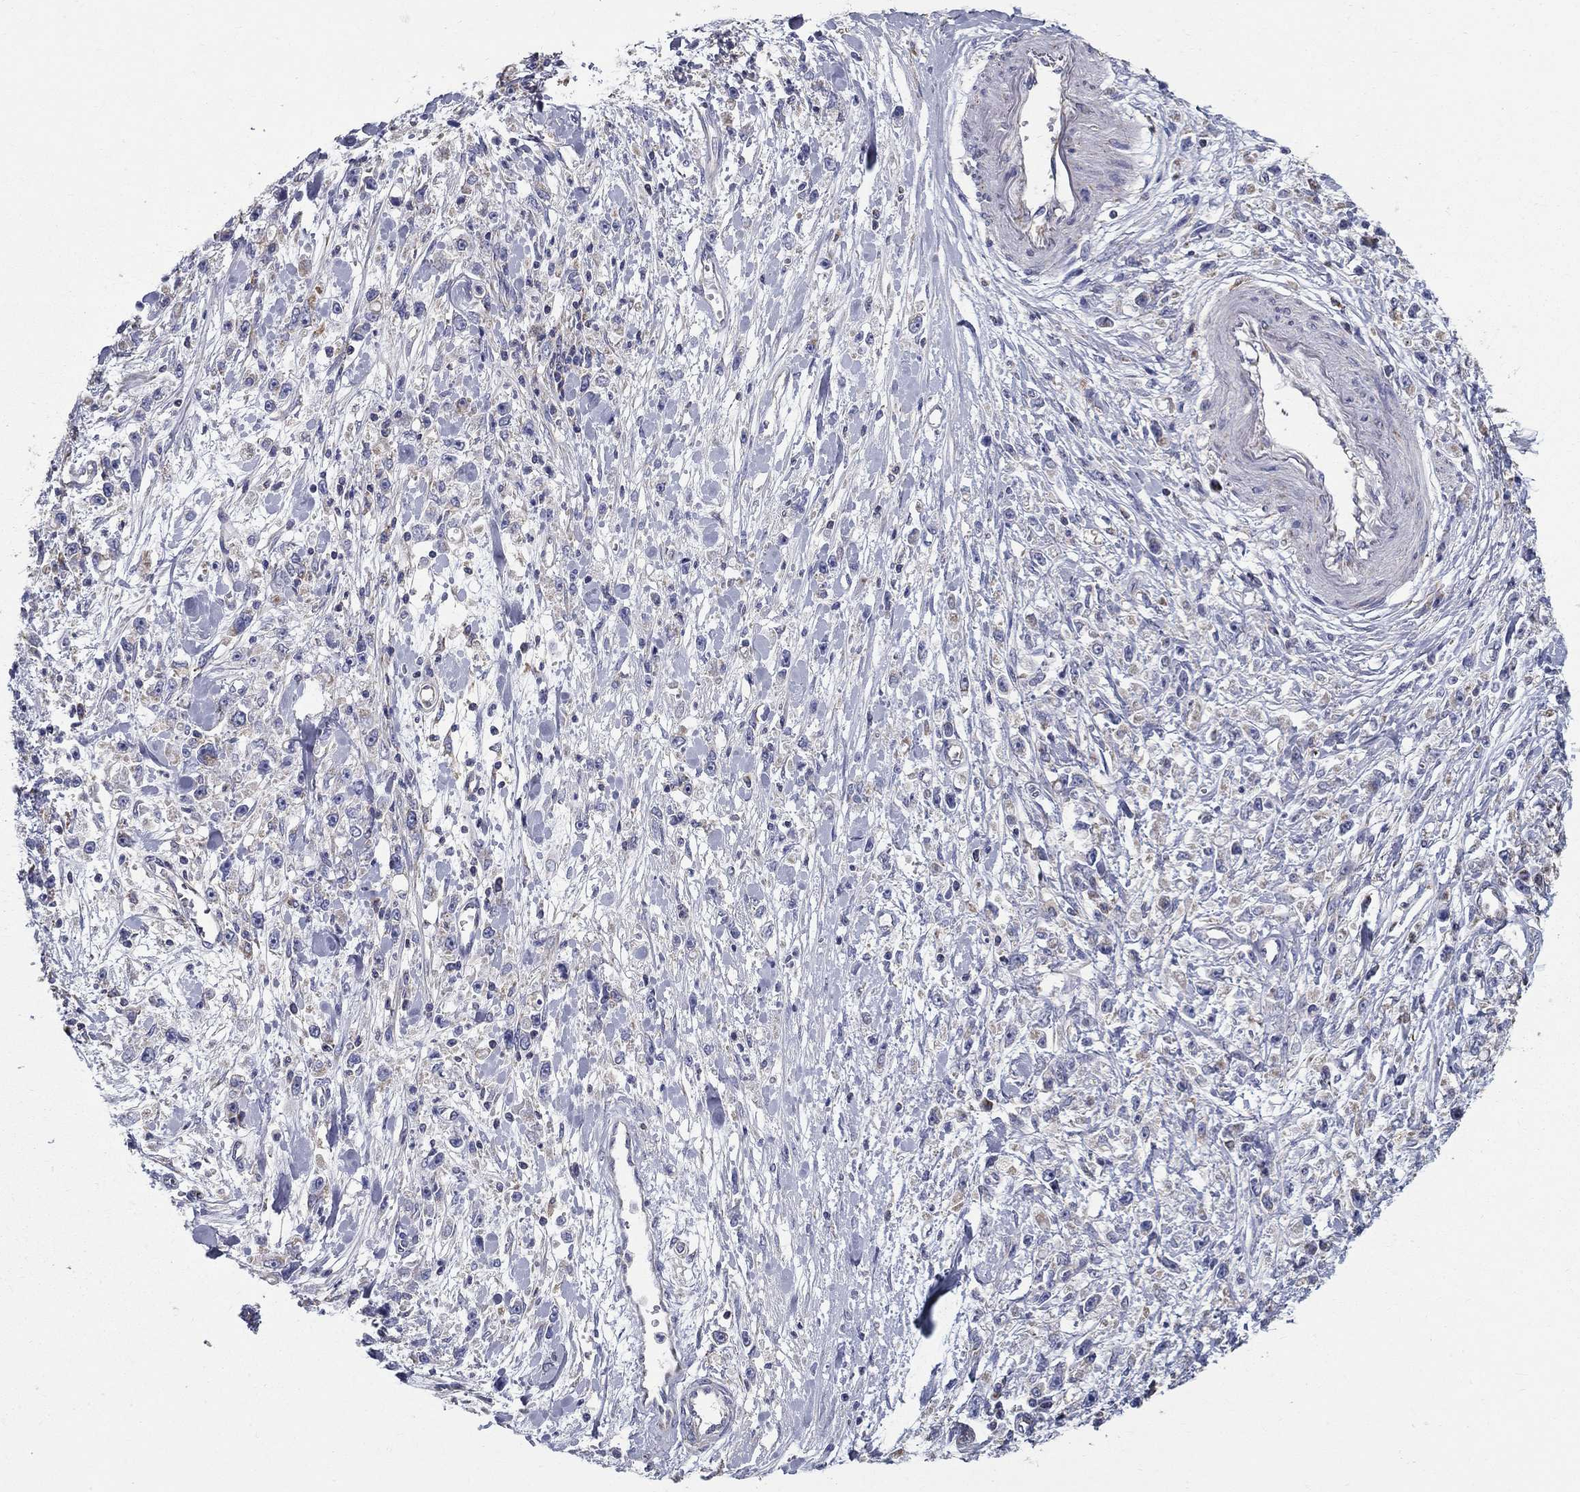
{"staining": {"intensity": "negative", "quantity": "none", "location": "none"}, "tissue": "stomach cancer", "cell_type": "Tumor cells", "image_type": "cancer", "snomed": [{"axis": "morphology", "description": "Adenocarcinoma, NOS"}, {"axis": "topography", "description": "Stomach"}], "caption": "Human stomach cancer (adenocarcinoma) stained for a protein using IHC demonstrates no staining in tumor cells.", "gene": "NME5", "patient": {"sex": "female", "age": 59}}